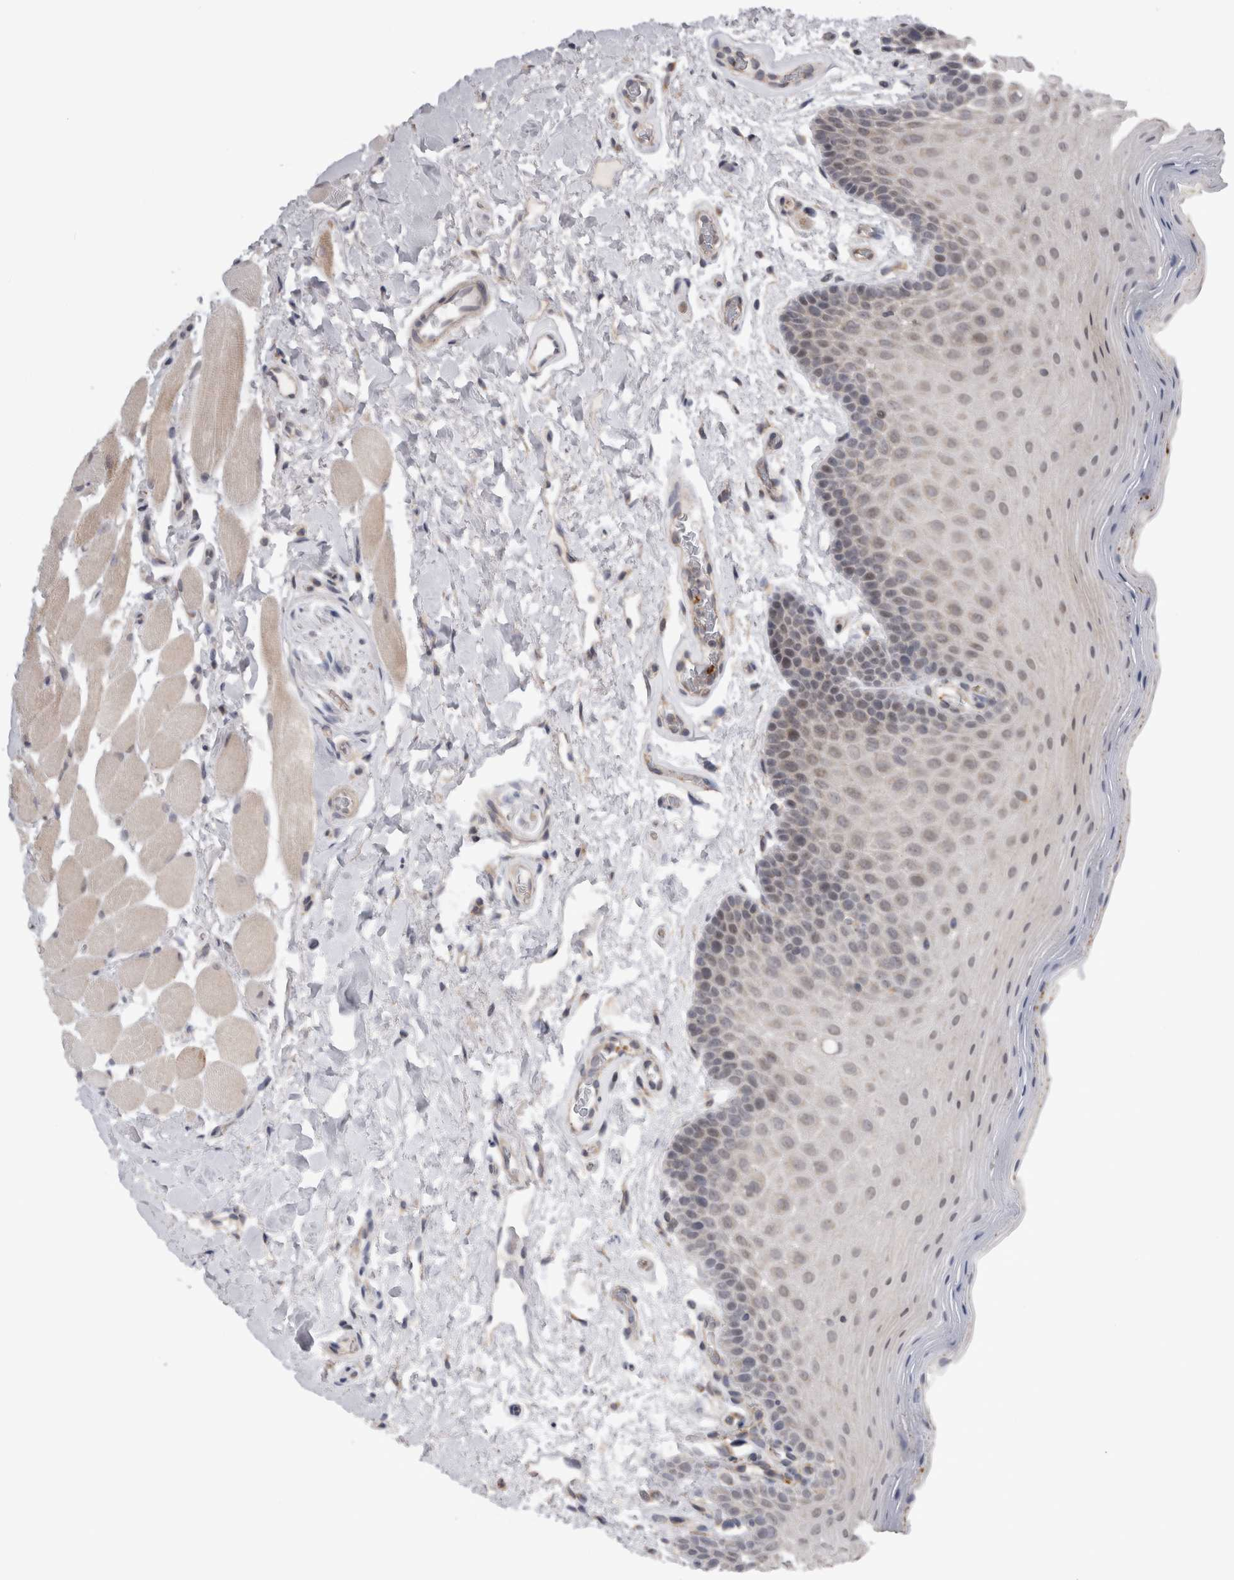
{"staining": {"intensity": "negative", "quantity": "none", "location": "none"}, "tissue": "oral mucosa", "cell_type": "Squamous epithelial cells", "image_type": "normal", "snomed": [{"axis": "morphology", "description": "Normal tissue, NOS"}, {"axis": "topography", "description": "Oral tissue"}], "caption": "Unremarkable oral mucosa was stained to show a protein in brown. There is no significant expression in squamous epithelial cells. (DAB (3,3'-diaminobenzidine) immunohistochemistry, high magnification).", "gene": "ARHGAP29", "patient": {"sex": "male", "age": 62}}